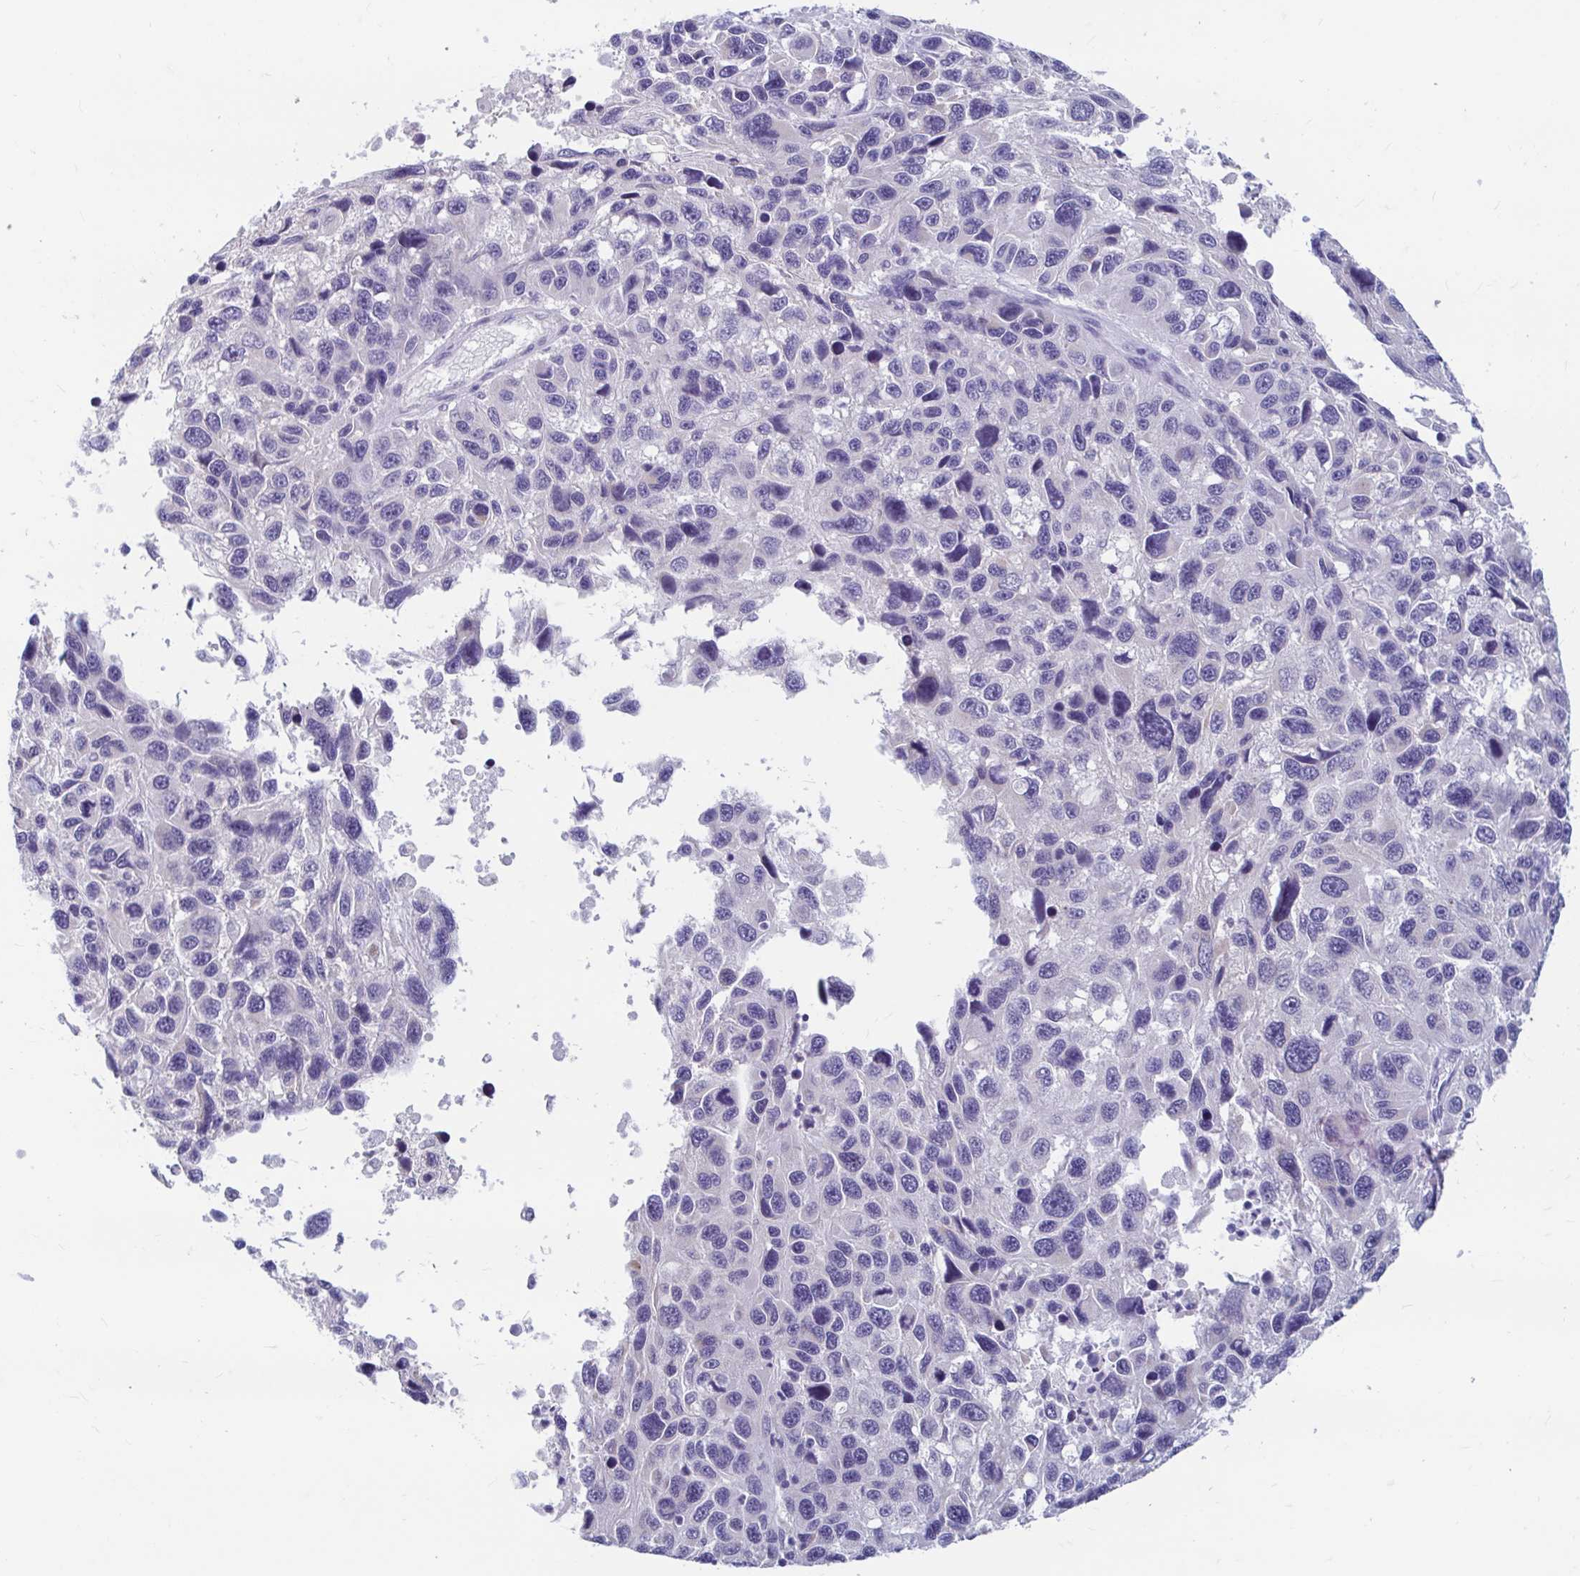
{"staining": {"intensity": "negative", "quantity": "none", "location": "none"}, "tissue": "melanoma", "cell_type": "Tumor cells", "image_type": "cancer", "snomed": [{"axis": "morphology", "description": "Malignant melanoma, NOS"}, {"axis": "topography", "description": "Skin"}], "caption": "Malignant melanoma was stained to show a protein in brown. There is no significant staining in tumor cells.", "gene": "ADH1A", "patient": {"sex": "male", "age": 53}}